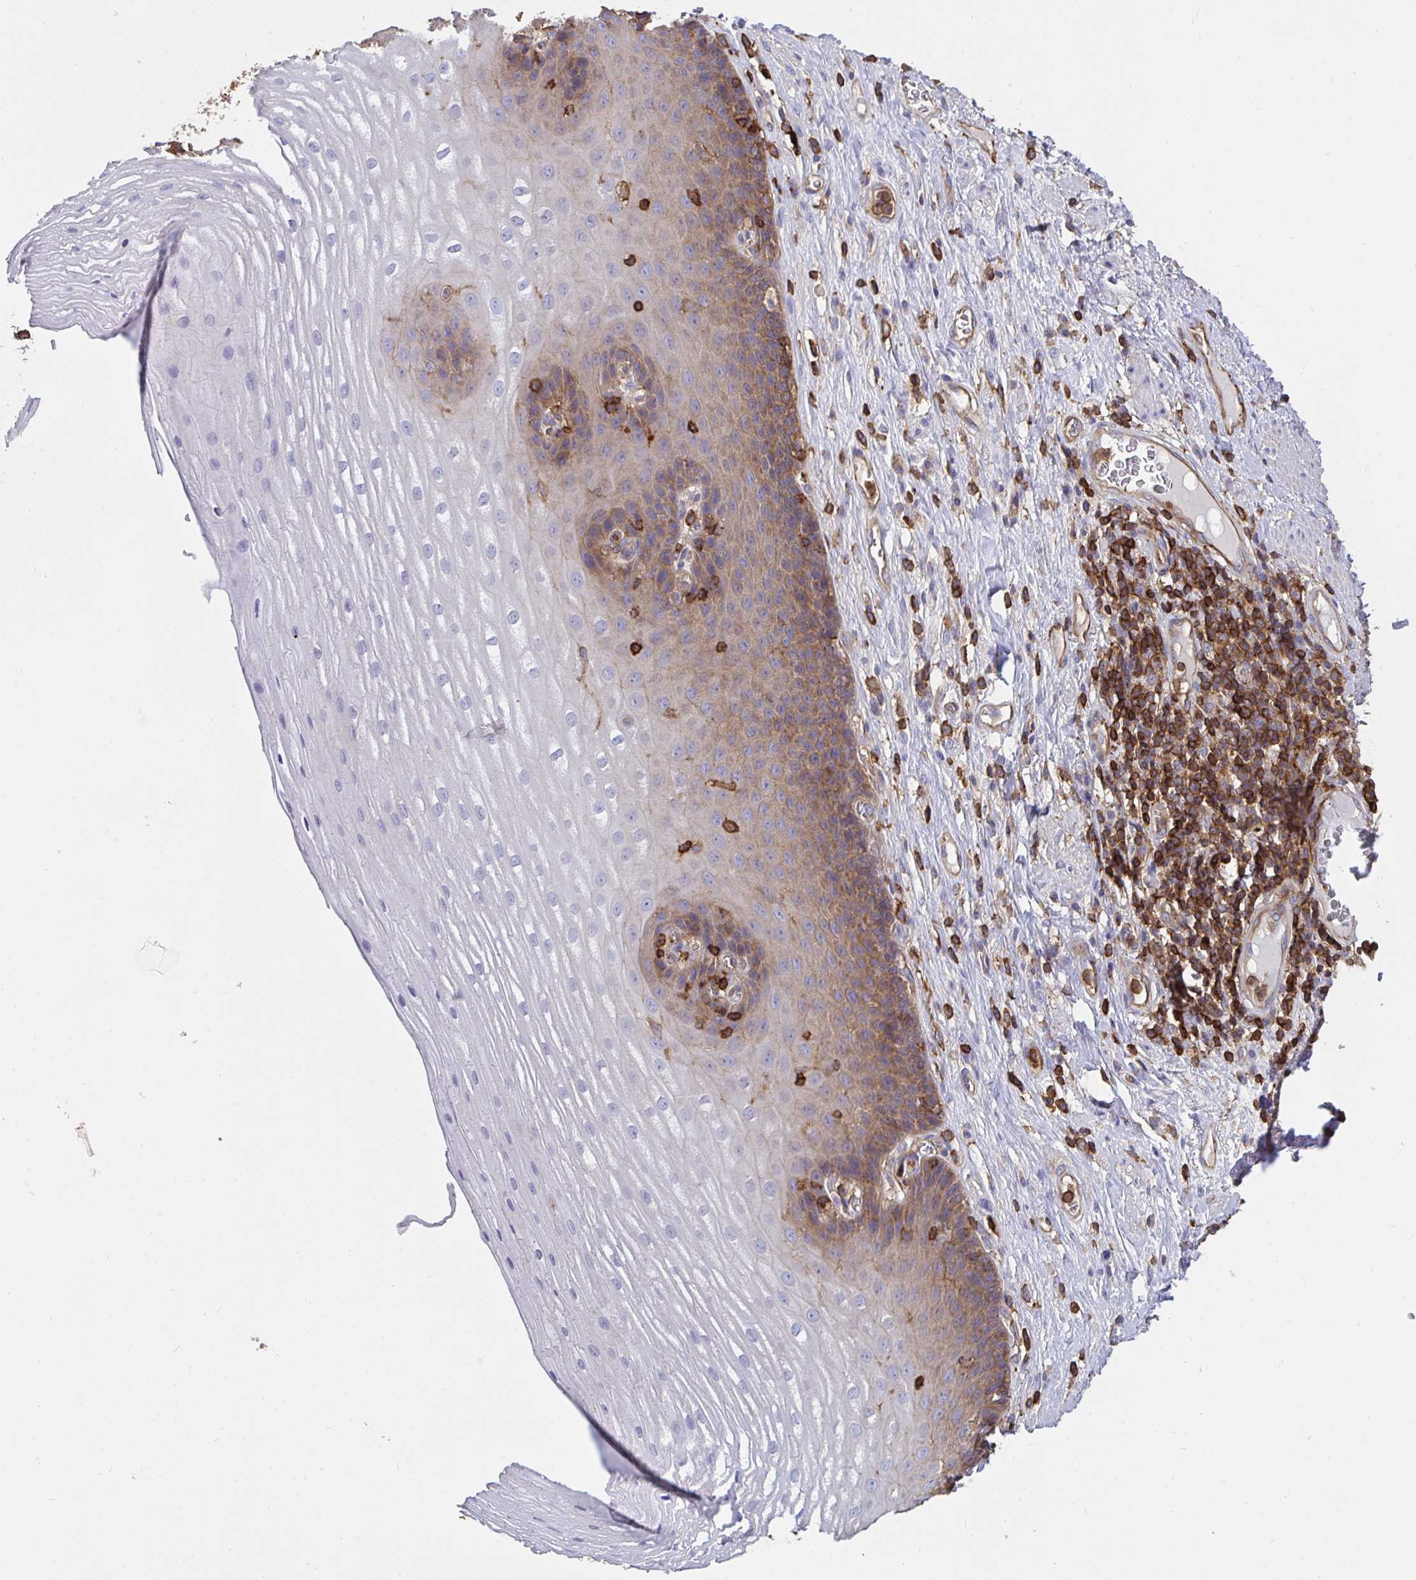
{"staining": {"intensity": "moderate", "quantity": "<25%", "location": "cytoplasmic/membranous"}, "tissue": "esophagus", "cell_type": "Squamous epithelial cells", "image_type": "normal", "snomed": [{"axis": "morphology", "description": "Normal tissue, NOS"}, {"axis": "topography", "description": "Esophagus"}], "caption": "Normal esophagus was stained to show a protein in brown. There is low levels of moderate cytoplasmic/membranous staining in approximately <25% of squamous epithelial cells.", "gene": "CFL1", "patient": {"sex": "male", "age": 62}}